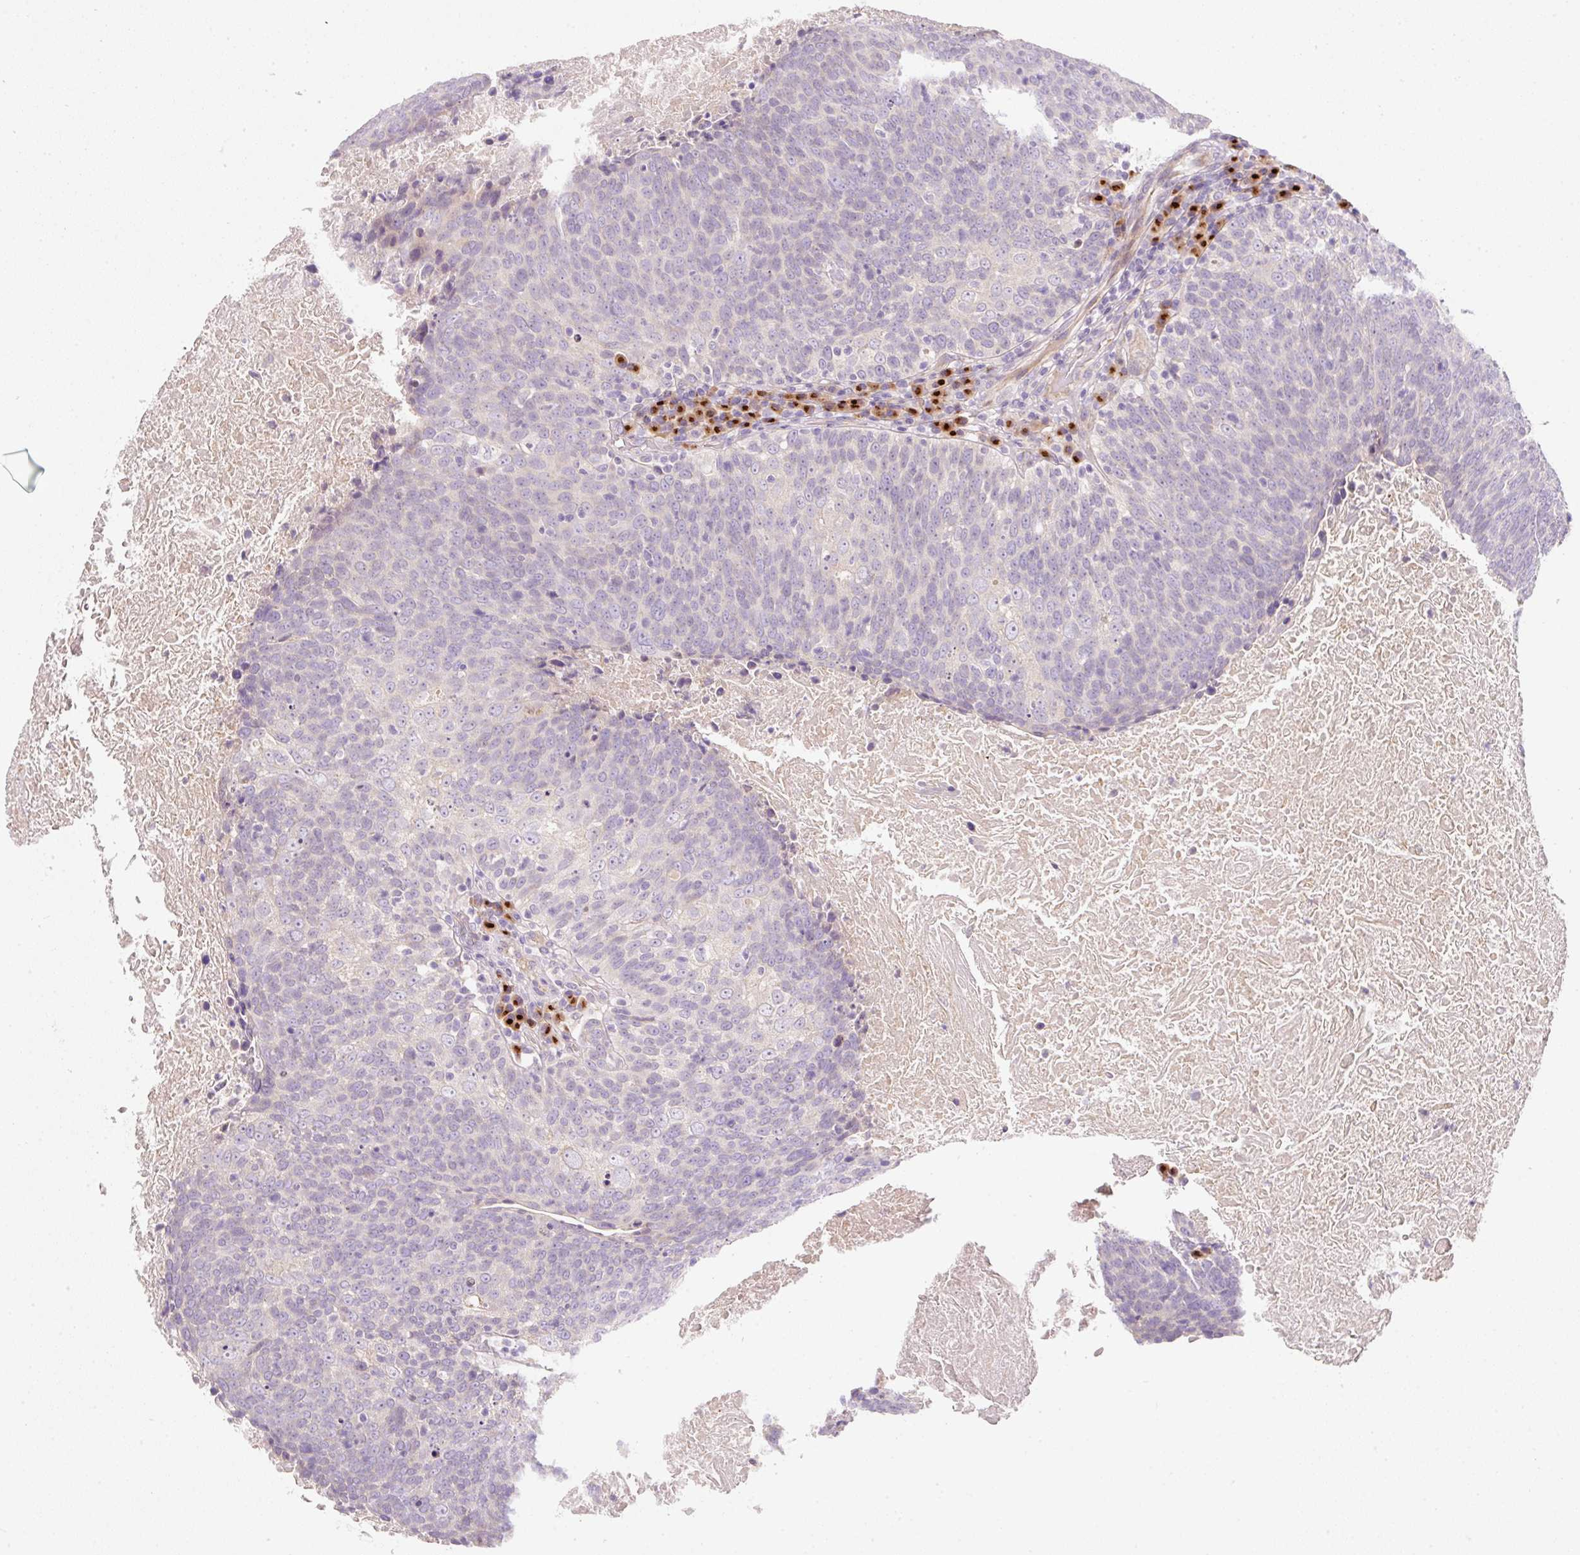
{"staining": {"intensity": "negative", "quantity": "none", "location": "none"}, "tissue": "head and neck cancer", "cell_type": "Tumor cells", "image_type": "cancer", "snomed": [{"axis": "morphology", "description": "Squamous cell carcinoma, NOS"}, {"axis": "morphology", "description": "Squamous cell carcinoma, metastatic, NOS"}, {"axis": "topography", "description": "Lymph node"}, {"axis": "topography", "description": "Head-Neck"}], "caption": "An IHC micrograph of head and neck cancer (squamous cell carcinoma) is shown. There is no staining in tumor cells of head and neck cancer (squamous cell carcinoma).", "gene": "NBPF11", "patient": {"sex": "male", "age": 62}}